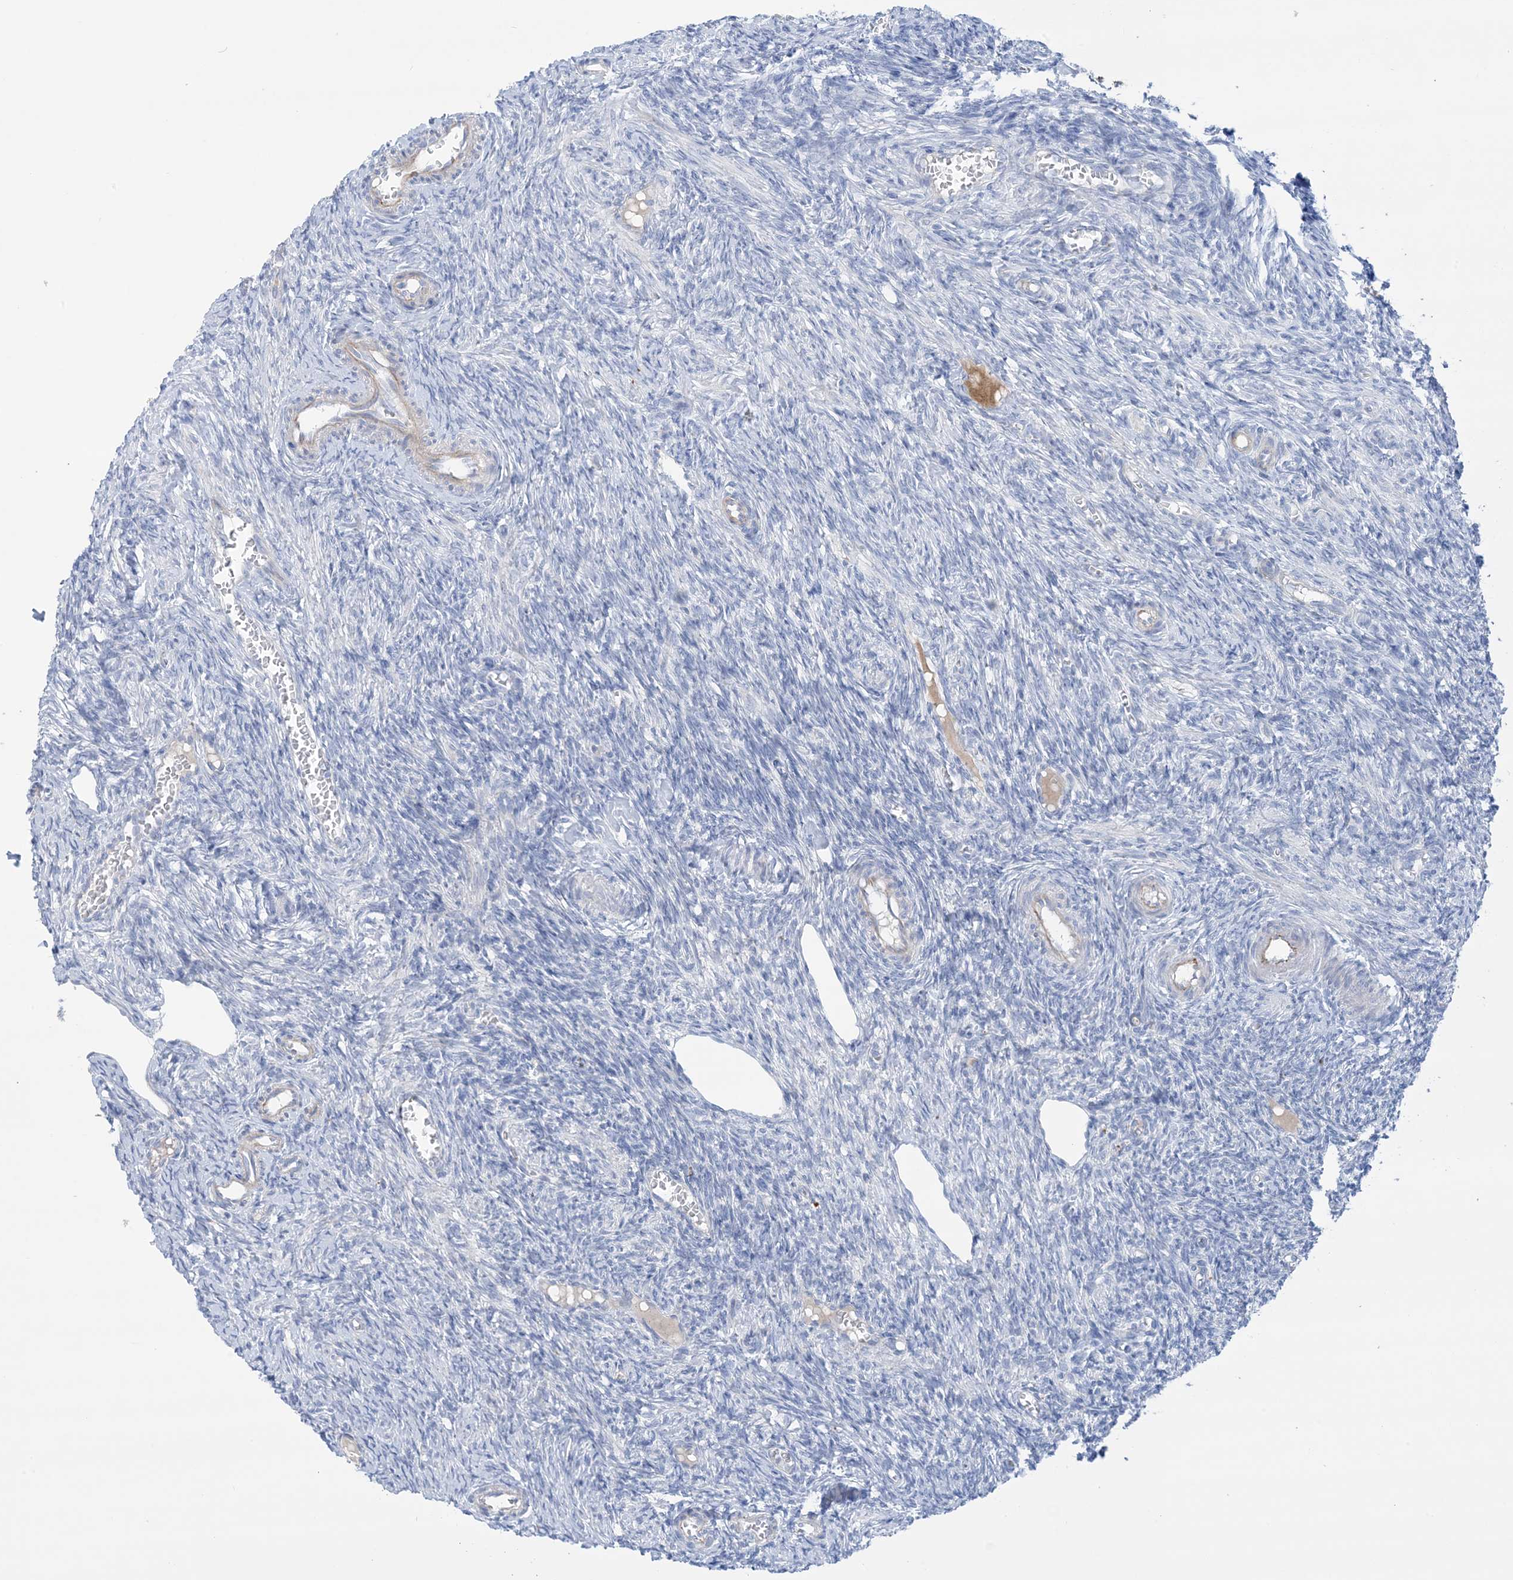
{"staining": {"intensity": "weak", "quantity": "<25%", "location": "cytoplasmic/membranous"}, "tissue": "ovary", "cell_type": "Ovarian stroma cells", "image_type": "normal", "snomed": [{"axis": "morphology", "description": "Normal tissue, NOS"}, {"axis": "topography", "description": "Ovary"}], "caption": "IHC histopathology image of unremarkable ovary stained for a protein (brown), which reveals no staining in ovarian stroma cells. (DAB (3,3'-diaminobenzidine) immunohistochemistry (IHC) visualized using brightfield microscopy, high magnification).", "gene": "ATP11C", "patient": {"sex": "female", "age": 27}}